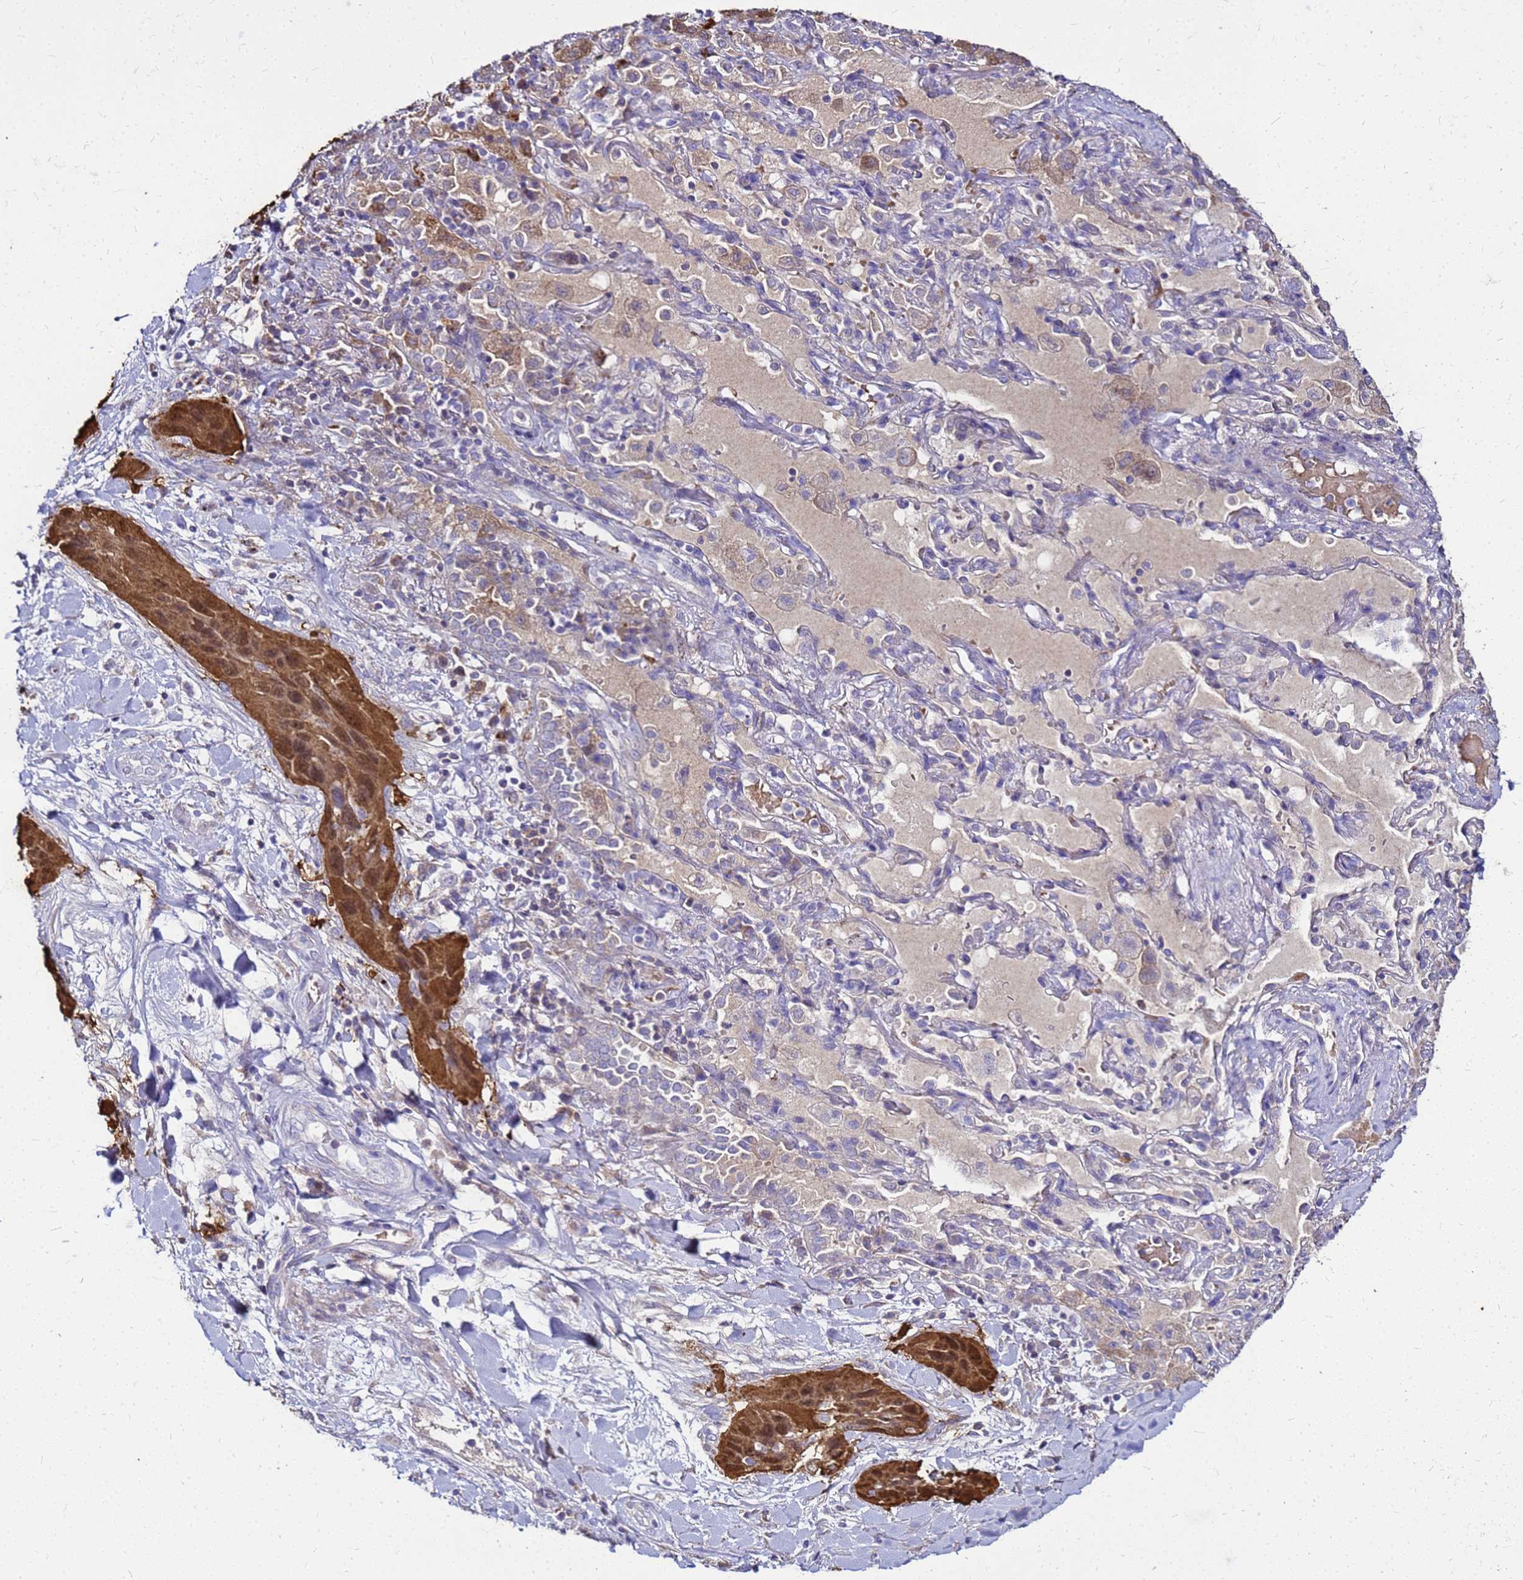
{"staining": {"intensity": "strong", "quantity": ">75%", "location": "cytoplasmic/membranous,nuclear"}, "tissue": "lung cancer", "cell_type": "Tumor cells", "image_type": "cancer", "snomed": [{"axis": "morphology", "description": "Squamous cell carcinoma, NOS"}, {"axis": "topography", "description": "Lung"}], "caption": "Tumor cells exhibit strong cytoplasmic/membranous and nuclear staining in approximately >75% of cells in squamous cell carcinoma (lung).", "gene": "S100A2", "patient": {"sex": "female", "age": 70}}